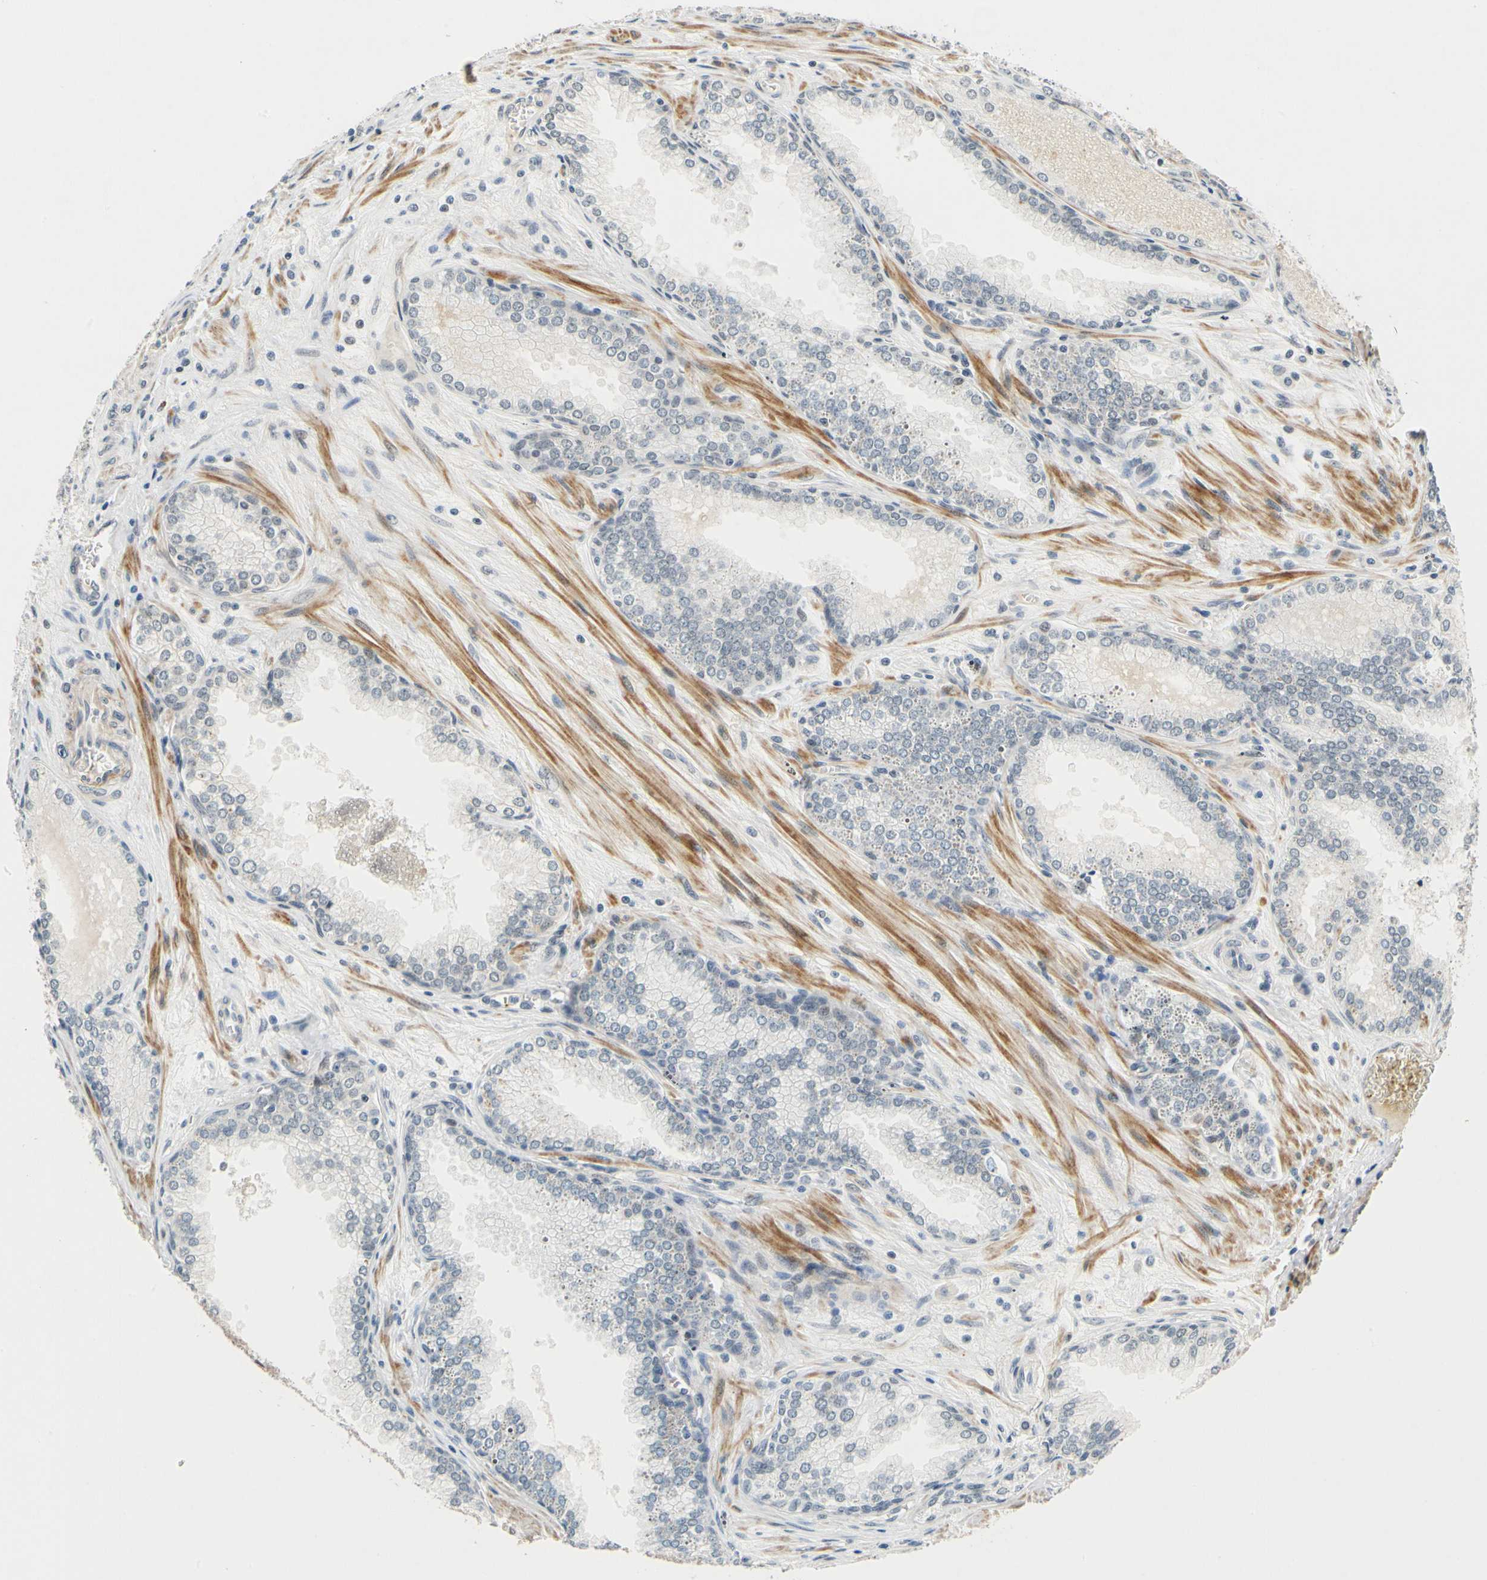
{"staining": {"intensity": "weak", "quantity": ">75%", "location": "nuclear"}, "tissue": "prostate cancer", "cell_type": "Tumor cells", "image_type": "cancer", "snomed": [{"axis": "morphology", "description": "Adenocarcinoma, Low grade"}, {"axis": "topography", "description": "Prostate"}], "caption": "IHC photomicrograph of prostate cancer (adenocarcinoma (low-grade)) stained for a protein (brown), which reveals low levels of weak nuclear positivity in about >75% of tumor cells.", "gene": "POGZ", "patient": {"sex": "male", "age": 60}}